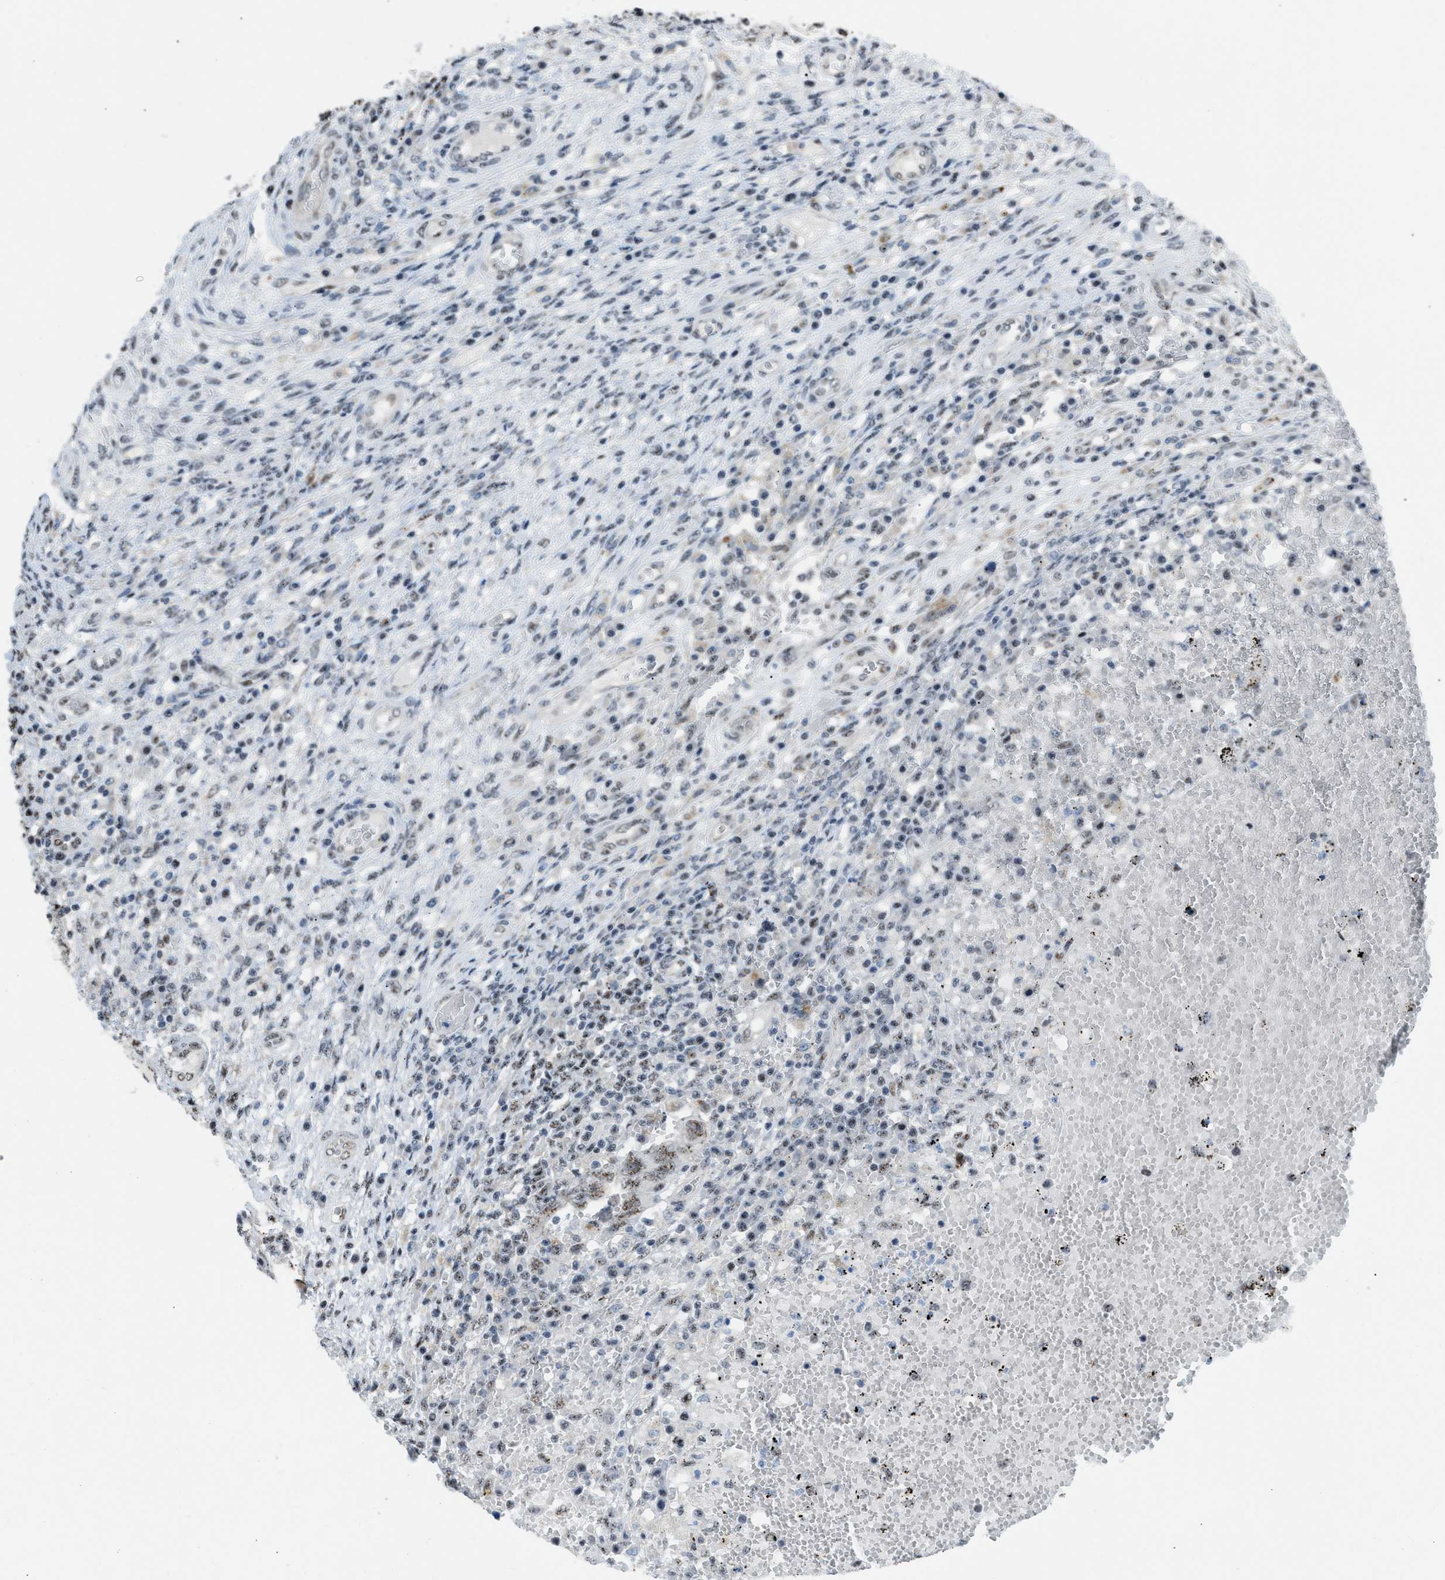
{"staining": {"intensity": "weak", "quantity": "25%-75%", "location": "nuclear"}, "tissue": "testis cancer", "cell_type": "Tumor cells", "image_type": "cancer", "snomed": [{"axis": "morphology", "description": "Carcinoma, Embryonal, NOS"}, {"axis": "topography", "description": "Testis"}], "caption": "An image showing weak nuclear positivity in about 25%-75% of tumor cells in testis cancer, as visualized by brown immunohistochemical staining.", "gene": "CENPP", "patient": {"sex": "male", "age": 26}}